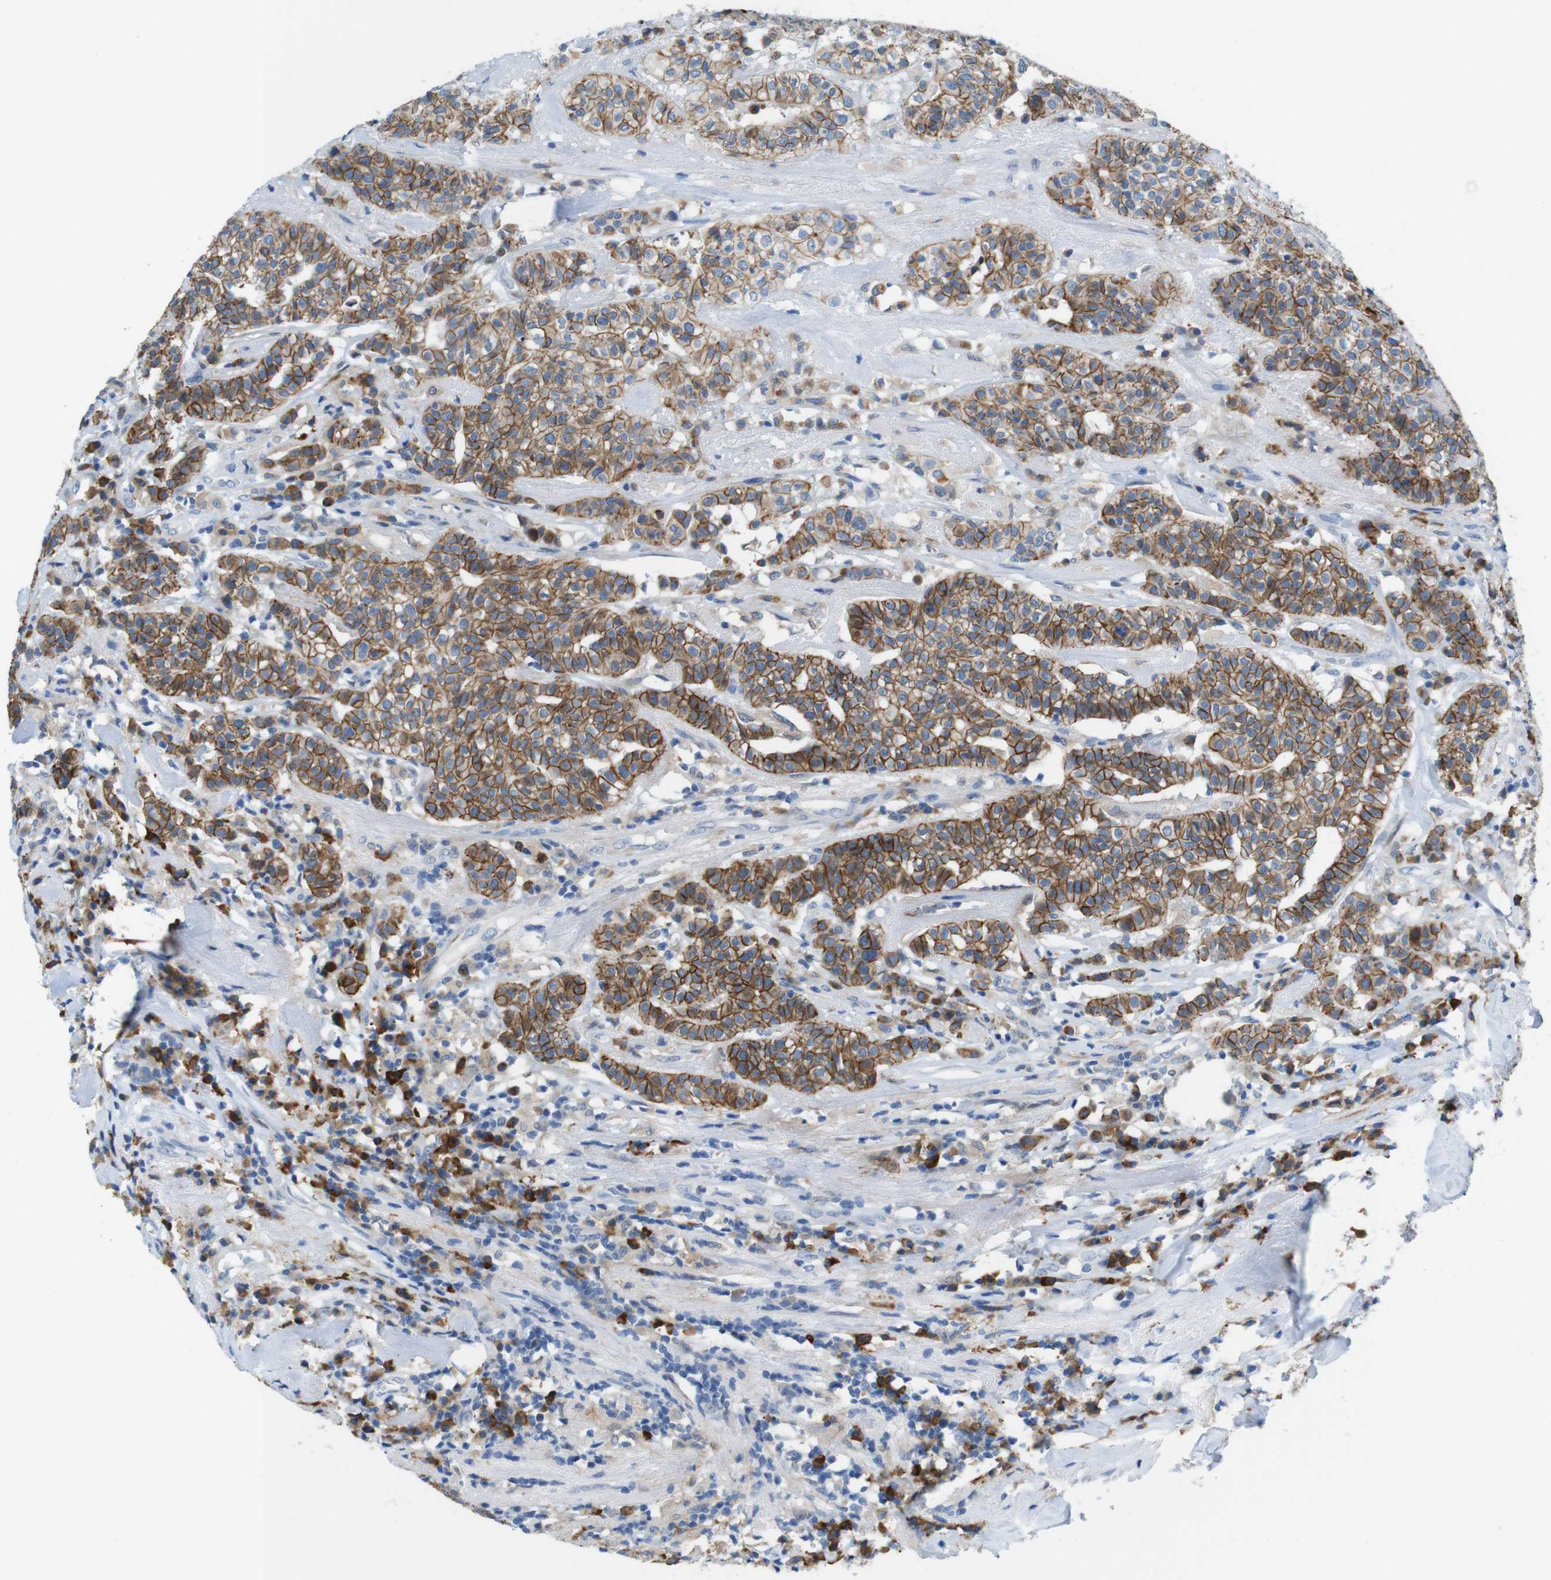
{"staining": {"intensity": "moderate", "quantity": ">75%", "location": "cytoplasmic/membranous"}, "tissue": "head and neck cancer", "cell_type": "Tumor cells", "image_type": "cancer", "snomed": [{"axis": "morphology", "description": "Adenocarcinoma, NOS"}, {"axis": "topography", "description": "Salivary gland"}, {"axis": "topography", "description": "Head-Neck"}], "caption": "Protein staining shows moderate cytoplasmic/membranous expression in about >75% of tumor cells in head and neck cancer.", "gene": "CLMN", "patient": {"sex": "female", "age": 65}}